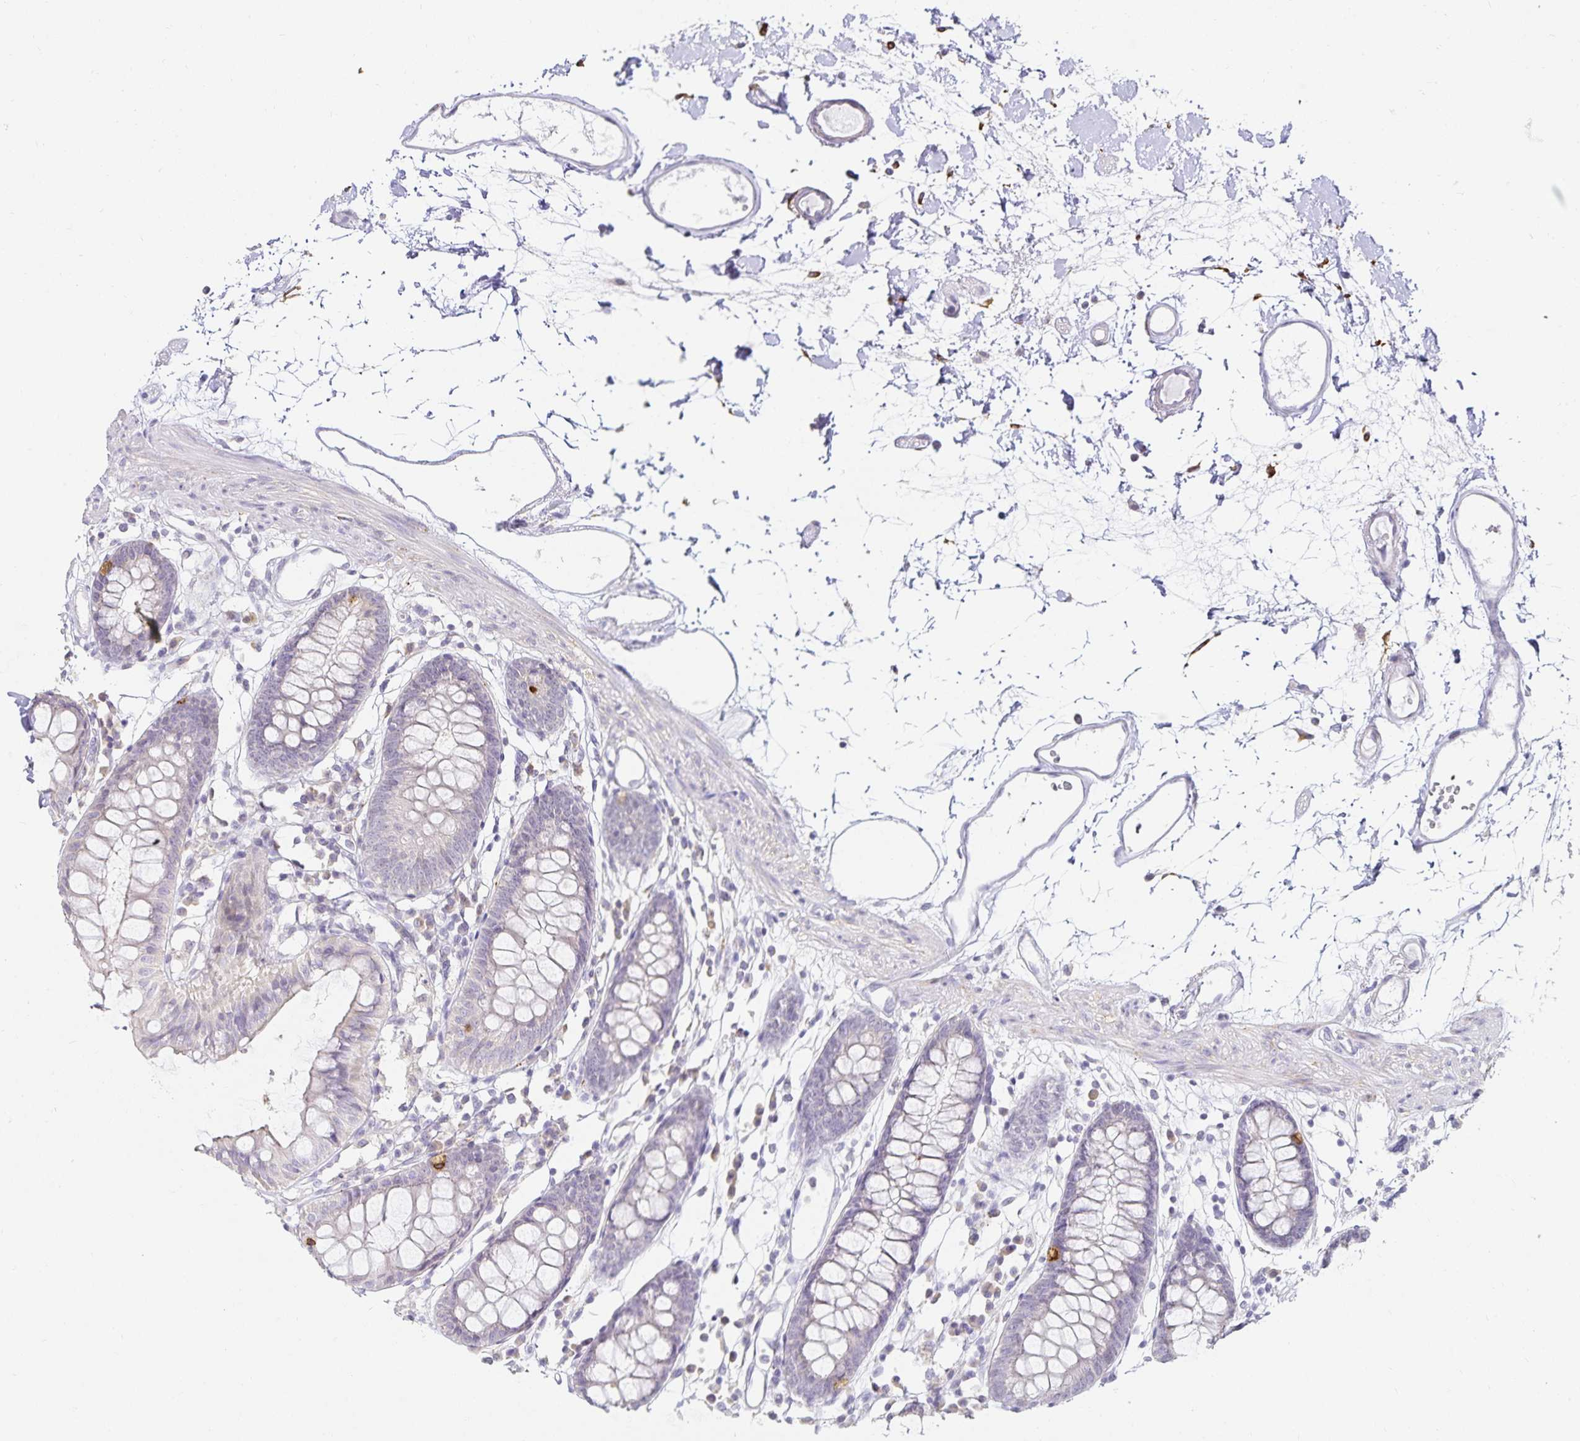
{"staining": {"intensity": "negative", "quantity": "none", "location": "none"}, "tissue": "colon", "cell_type": "Endothelial cells", "image_type": "normal", "snomed": [{"axis": "morphology", "description": "Normal tissue, NOS"}, {"axis": "topography", "description": "Colon"}], "caption": "Immunohistochemistry of normal human colon demonstrates no expression in endothelial cells.", "gene": "GP2", "patient": {"sex": "female", "age": 84}}